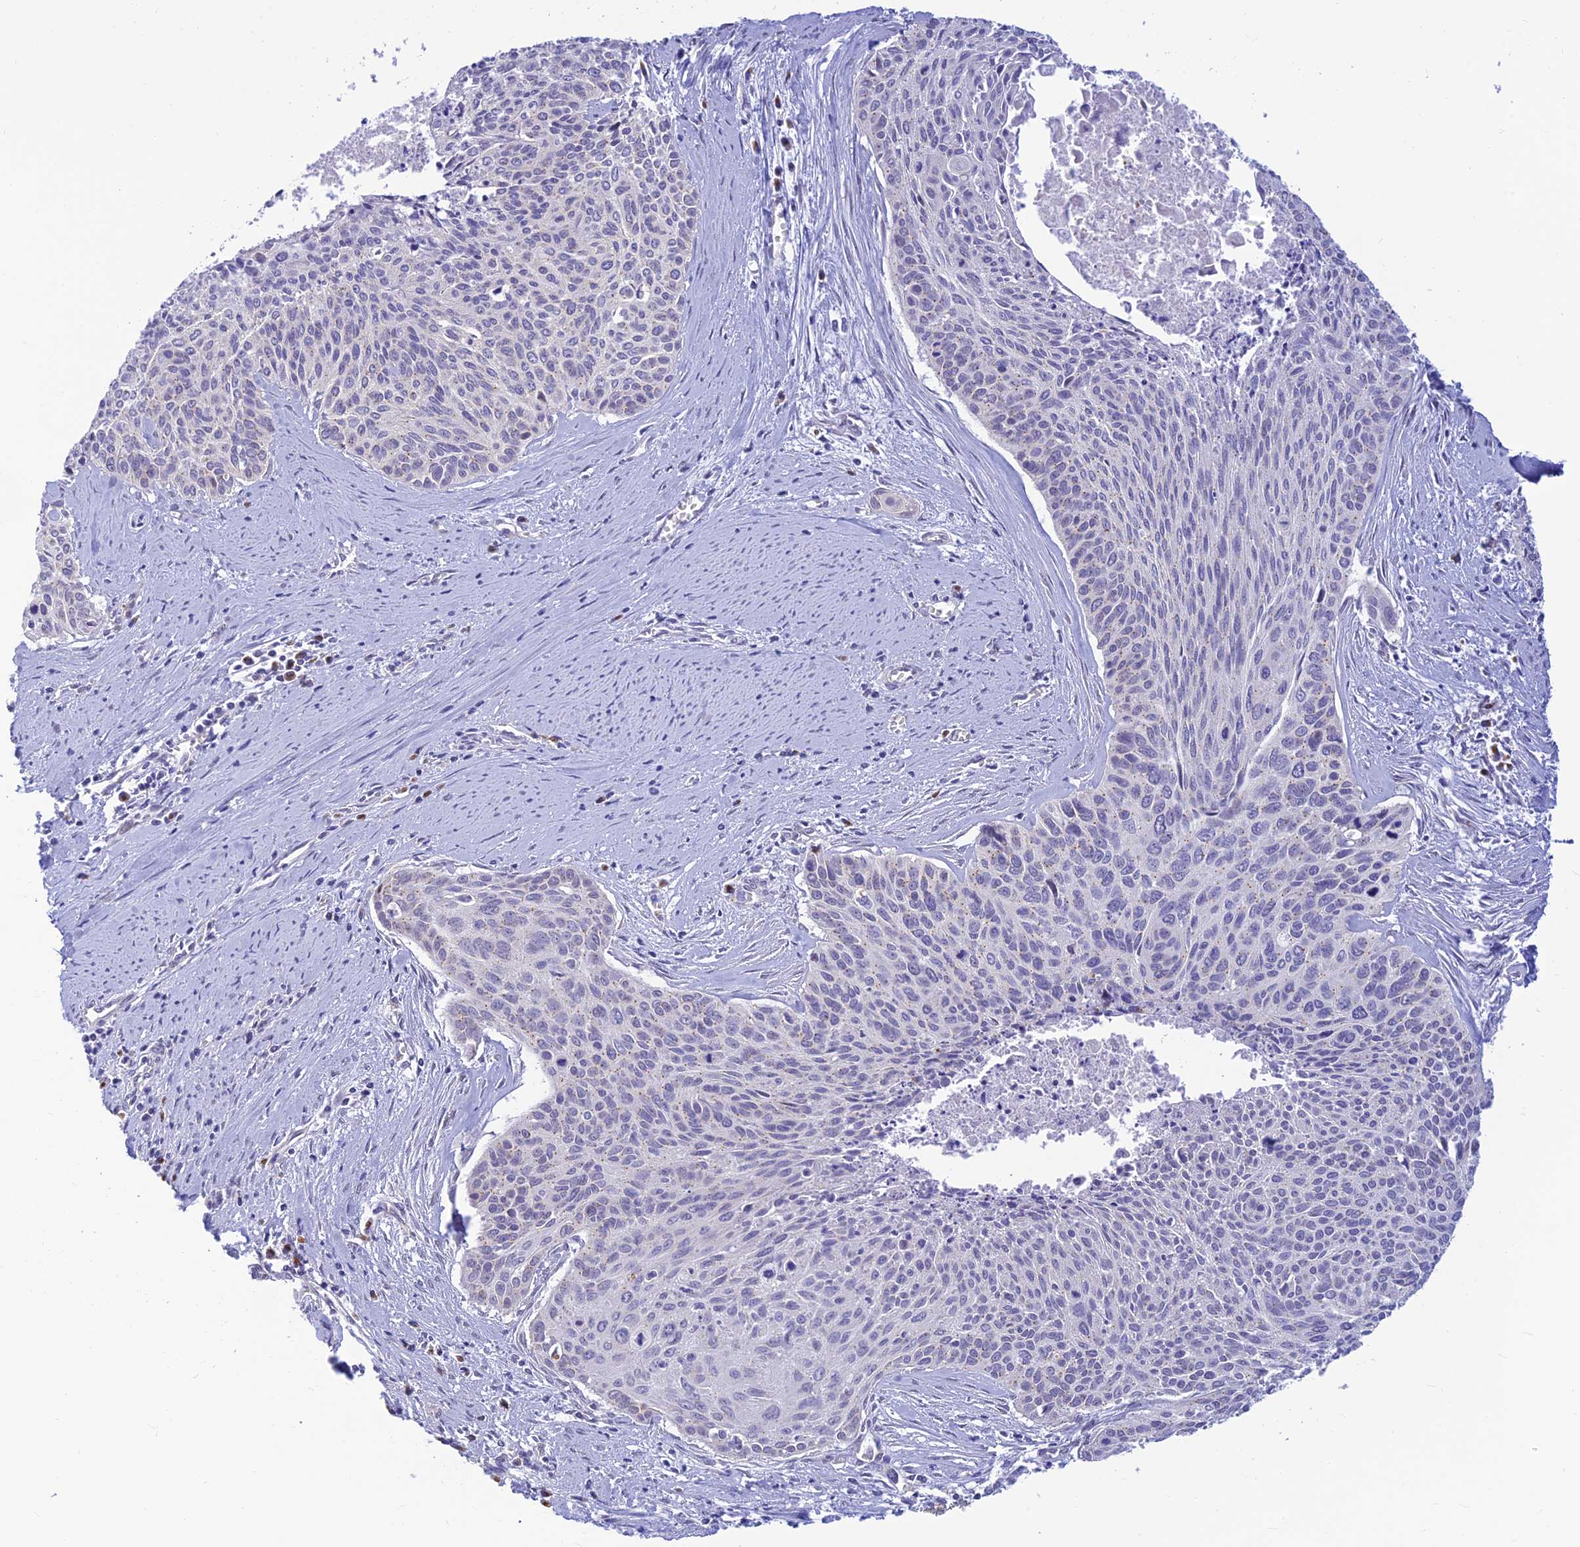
{"staining": {"intensity": "negative", "quantity": "none", "location": "none"}, "tissue": "cervical cancer", "cell_type": "Tumor cells", "image_type": "cancer", "snomed": [{"axis": "morphology", "description": "Squamous cell carcinoma, NOS"}, {"axis": "topography", "description": "Cervix"}], "caption": "Immunohistochemistry (IHC) of cervical squamous cell carcinoma exhibits no positivity in tumor cells.", "gene": "INKA1", "patient": {"sex": "female", "age": 55}}